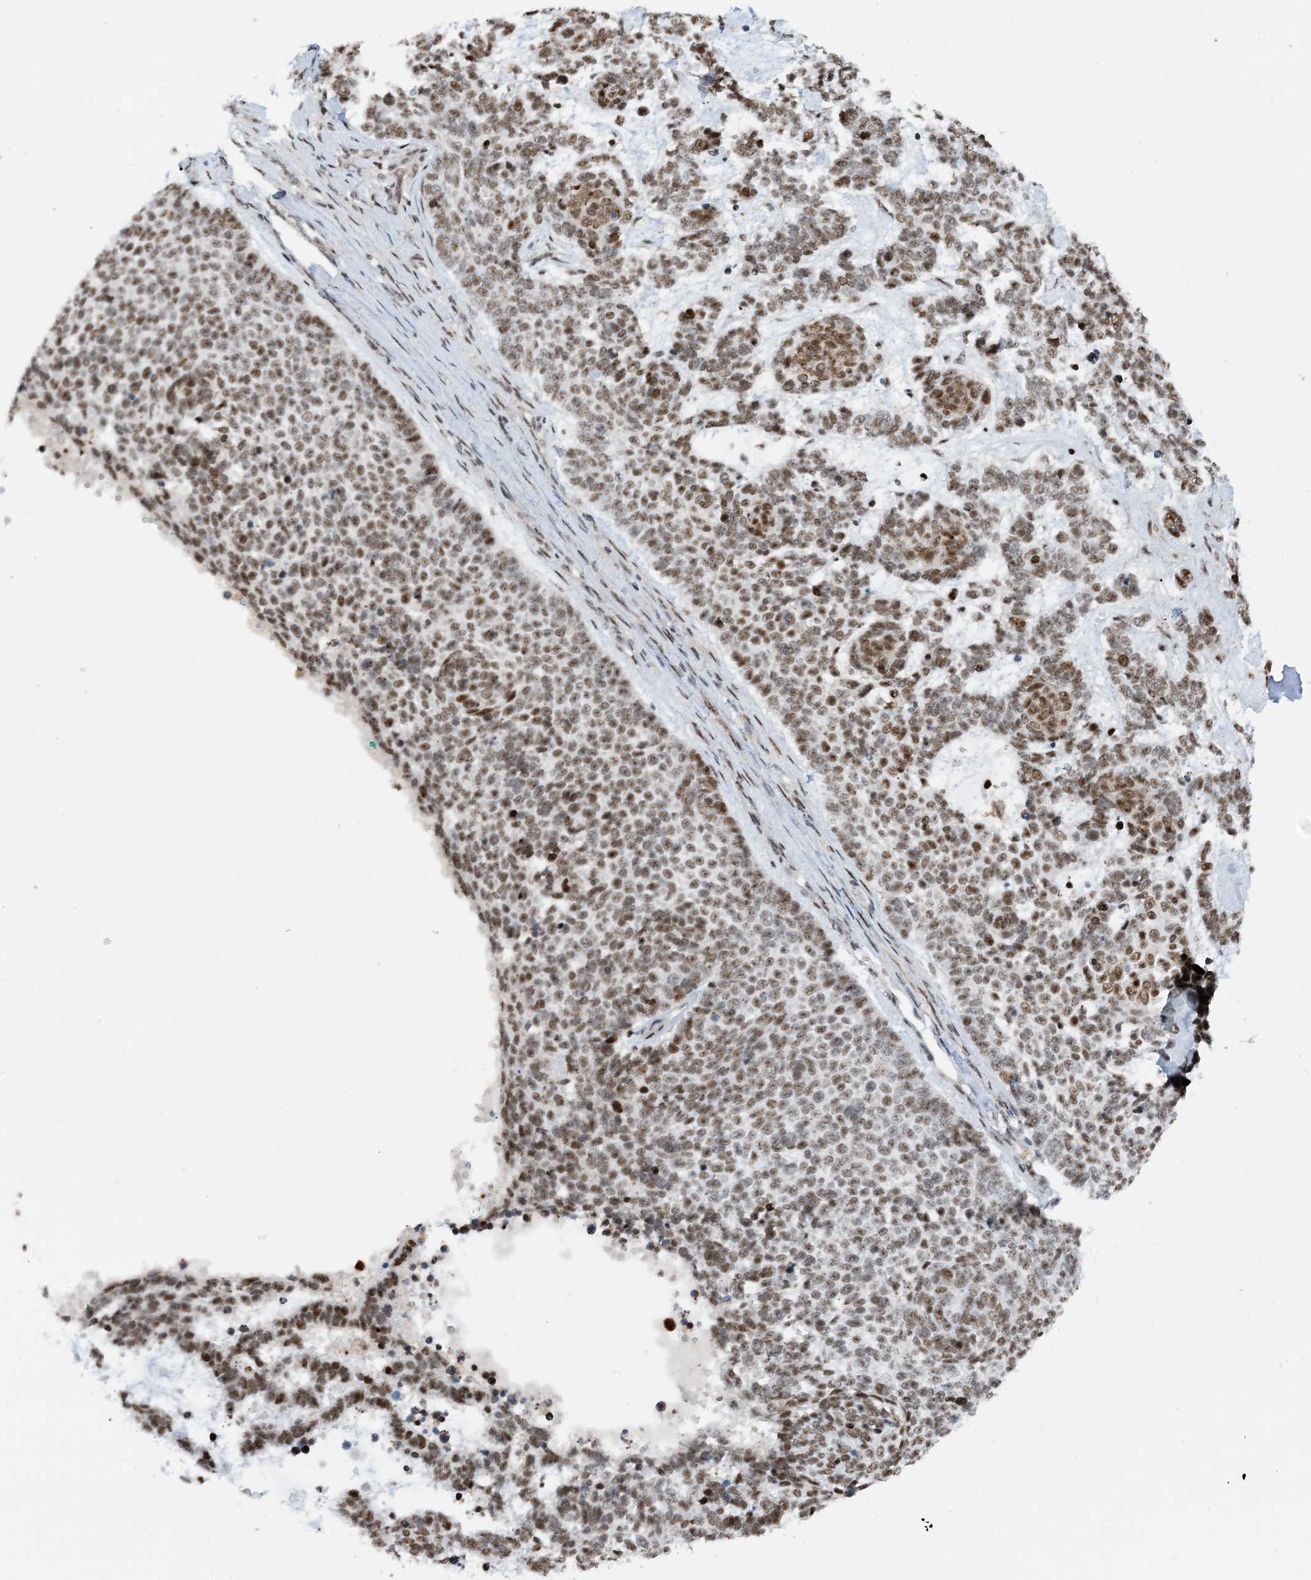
{"staining": {"intensity": "moderate", "quantity": ">75%", "location": "nuclear"}, "tissue": "skin cancer", "cell_type": "Tumor cells", "image_type": "cancer", "snomed": [{"axis": "morphology", "description": "Basal cell carcinoma"}, {"axis": "topography", "description": "Skin"}], "caption": "DAB immunohistochemical staining of human basal cell carcinoma (skin) reveals moderate nuclear protein positivity in approximately >75% of tumor cells.", "gene": "HEMK1", "patient": {"sex": "female", "age": 81}}